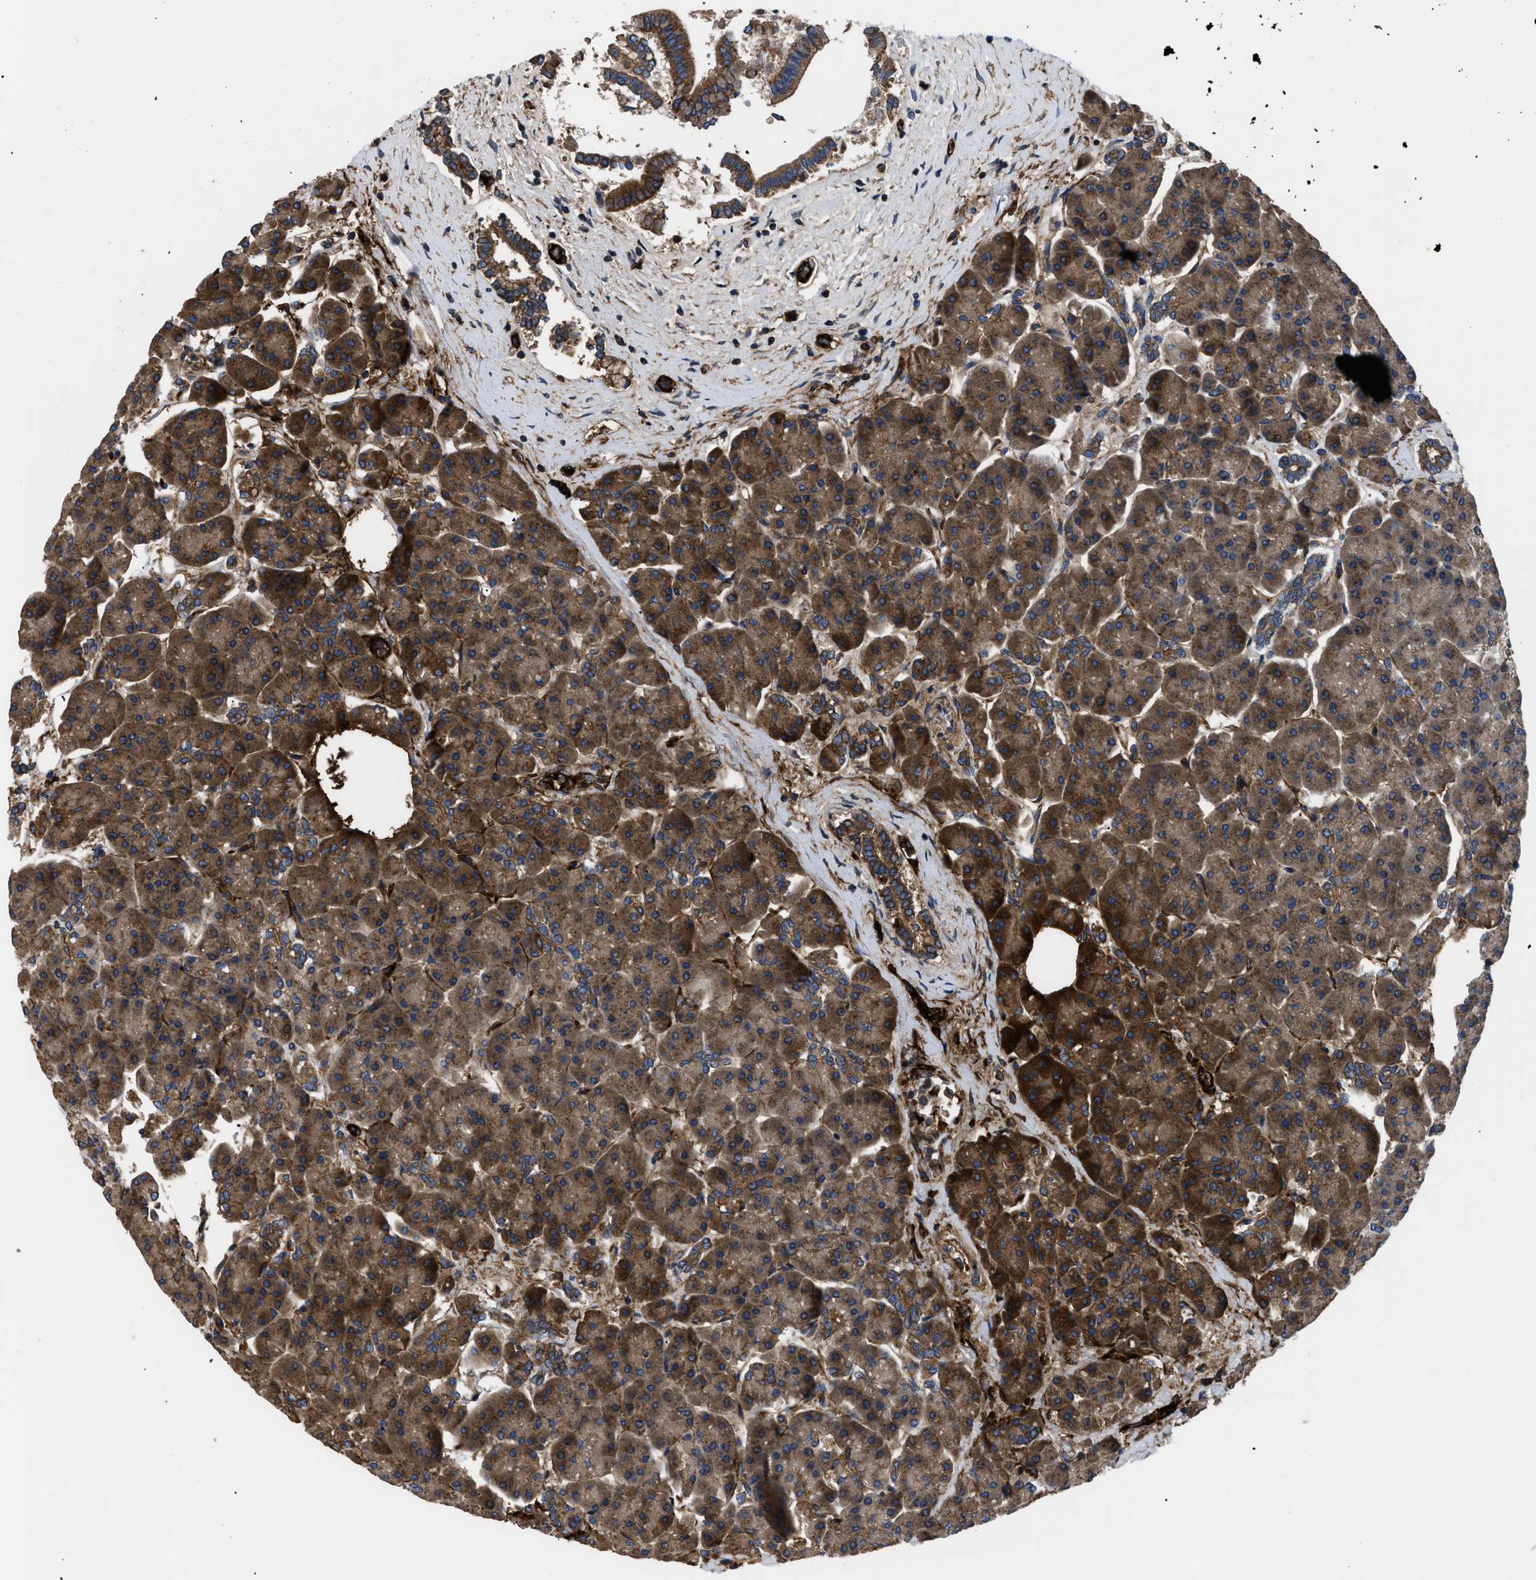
{"staining": {"intensity": "strong", "quantity": ">75%", "location": "cytoplasmic/membranous"}, "tissue": "pancreas", "cell_type": "Exocrine glandular cells", "image_type": "normal", "snomed": [{"axis": "morphology", "description": "Normal tissue, NOS"}, {"axis": "topography", "description": "Pancreas"}], "caption": "This image demonstrates normal pancreas stained with IHC to label a protein in brown. The cytoplasmic/membranous of exocrine glandular cells show strong positivity for the protein. Nuclei are counter-stained blue.", "gene": "NT5E", "patient": {"sex": "female", "age": 70}}